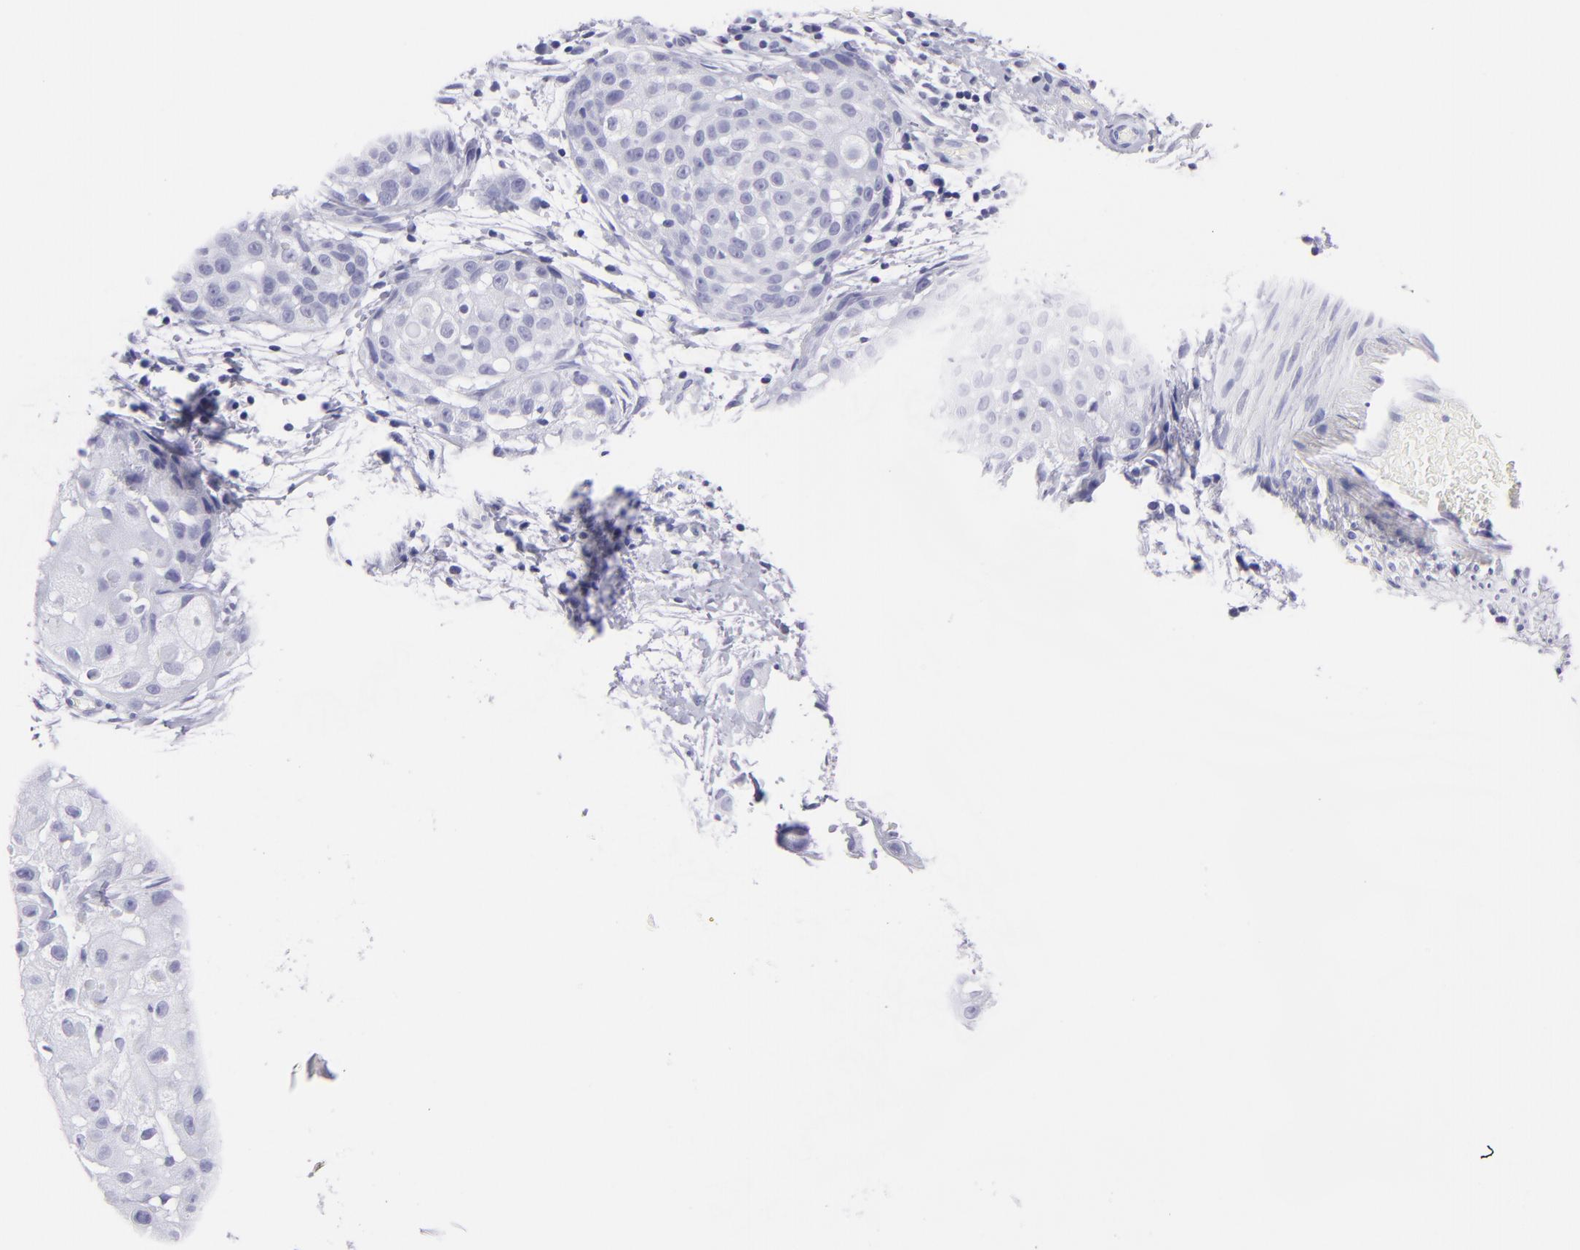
{"staining": {"intensity": "negative", "quantity": "none", "location": "none"}, "tissue": "skin cancer", "cell_type": "Tumor cells", "image_type": "cancer", "snomed": [{"axis": "morphology", "description": "Squamous cell carcinoma, NOS"}, {"axis": "topography", "description": "Skin"}], "caption": "The micrograph shows no staining of tumor cells in skin cancer (squamous cell carcinoma).", "gene": "CNP", "patient": {"sex": "female", "age": 57}}